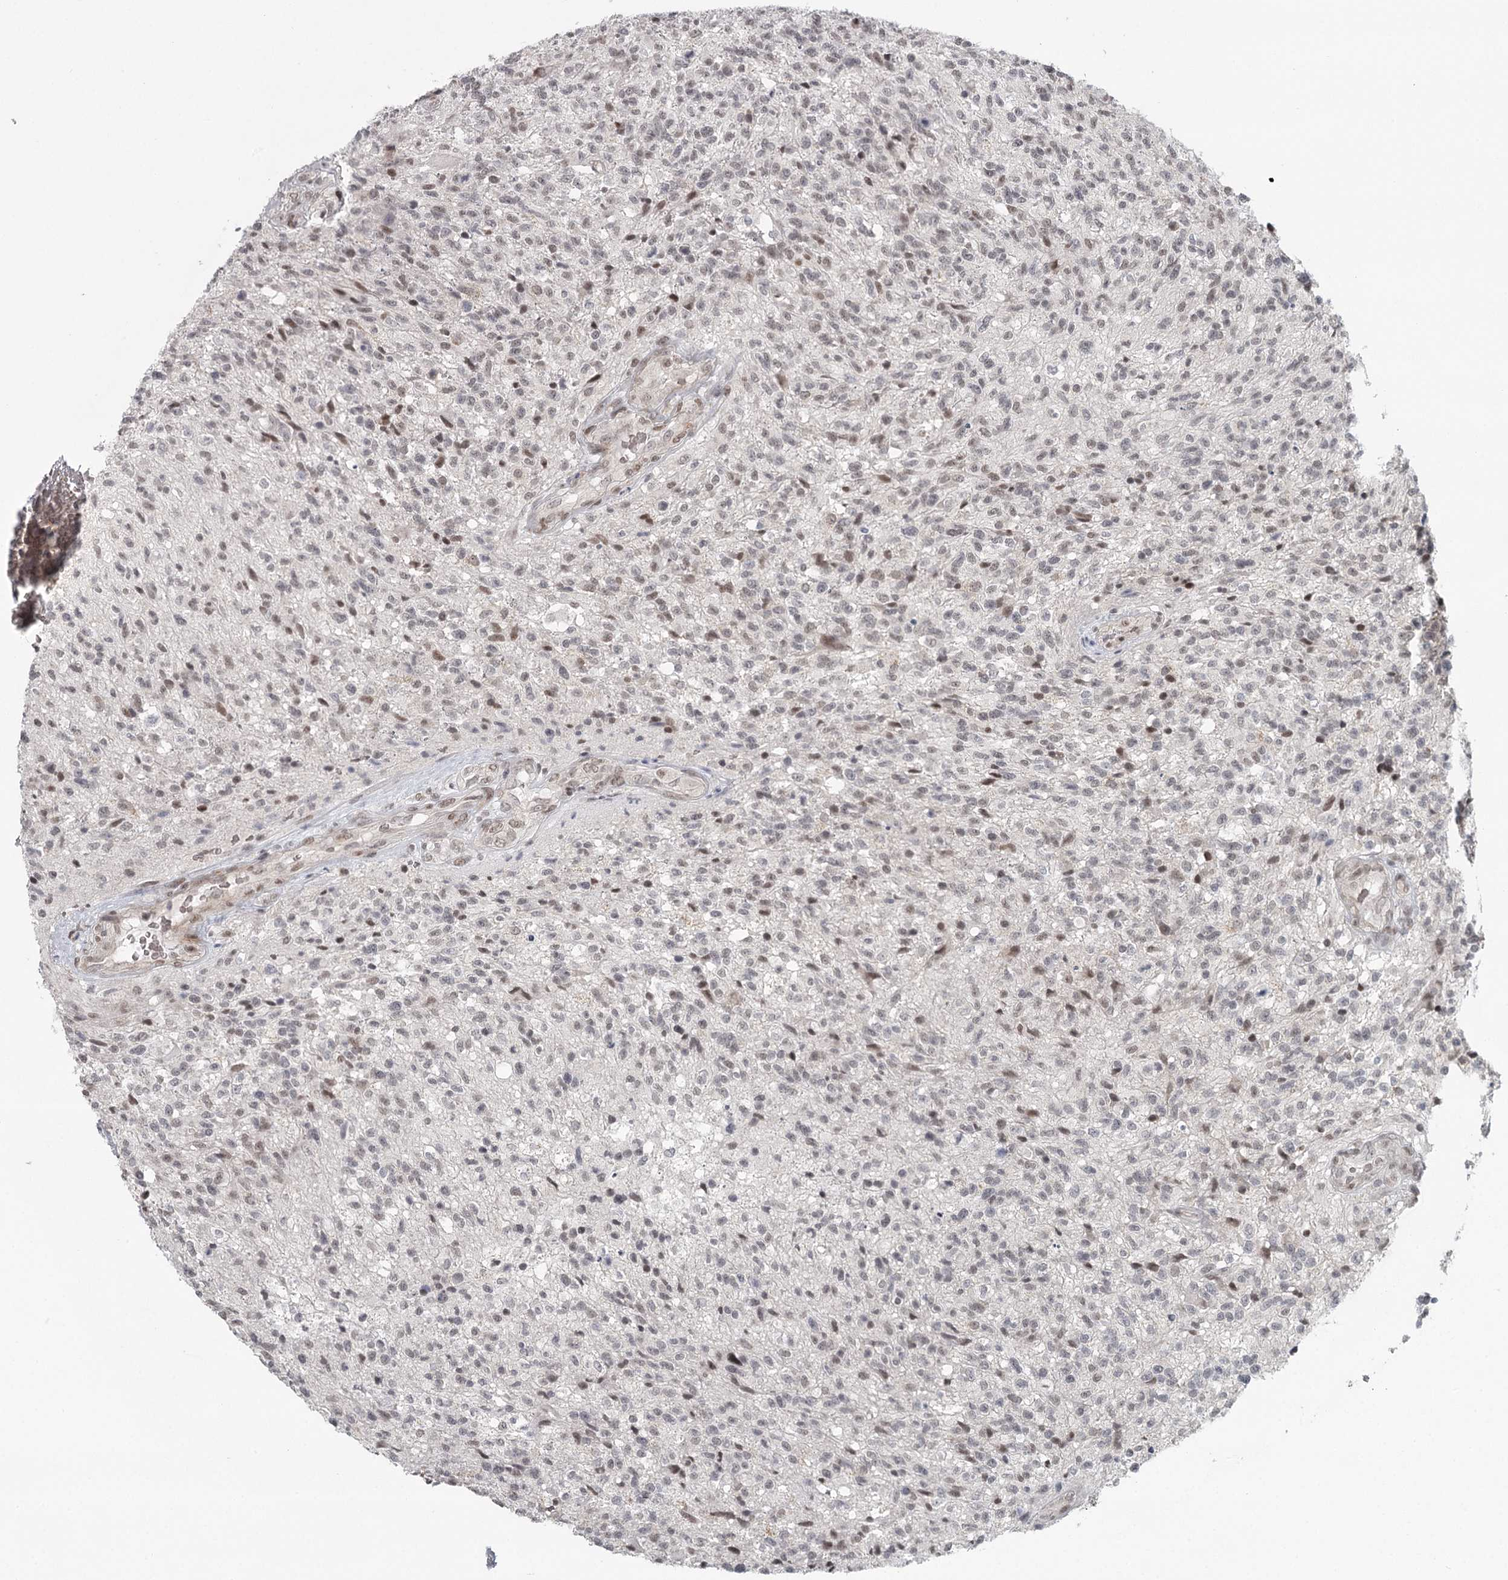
{"staining": {"intensity": "weak", "quantity": ">75%", "location": "nuclear"}, "tissue": "glioma", "cell_type": "Tumor cells", "image_type": "cancer", "snomed": [{"axis": "morphology", "description": "Glioma, malignant, High grade"}, {"axis": "topography", "description": "Brain"}], "caption": "The micrograph exhibits a brown stain indicating the presence of a protein in the nuclear of tumor cells in glioma. The protein is shown in brown color, while the nuclei are stained blue.", "gene": "FAM13C", "patient": {"sex": "male", "age": 56}}